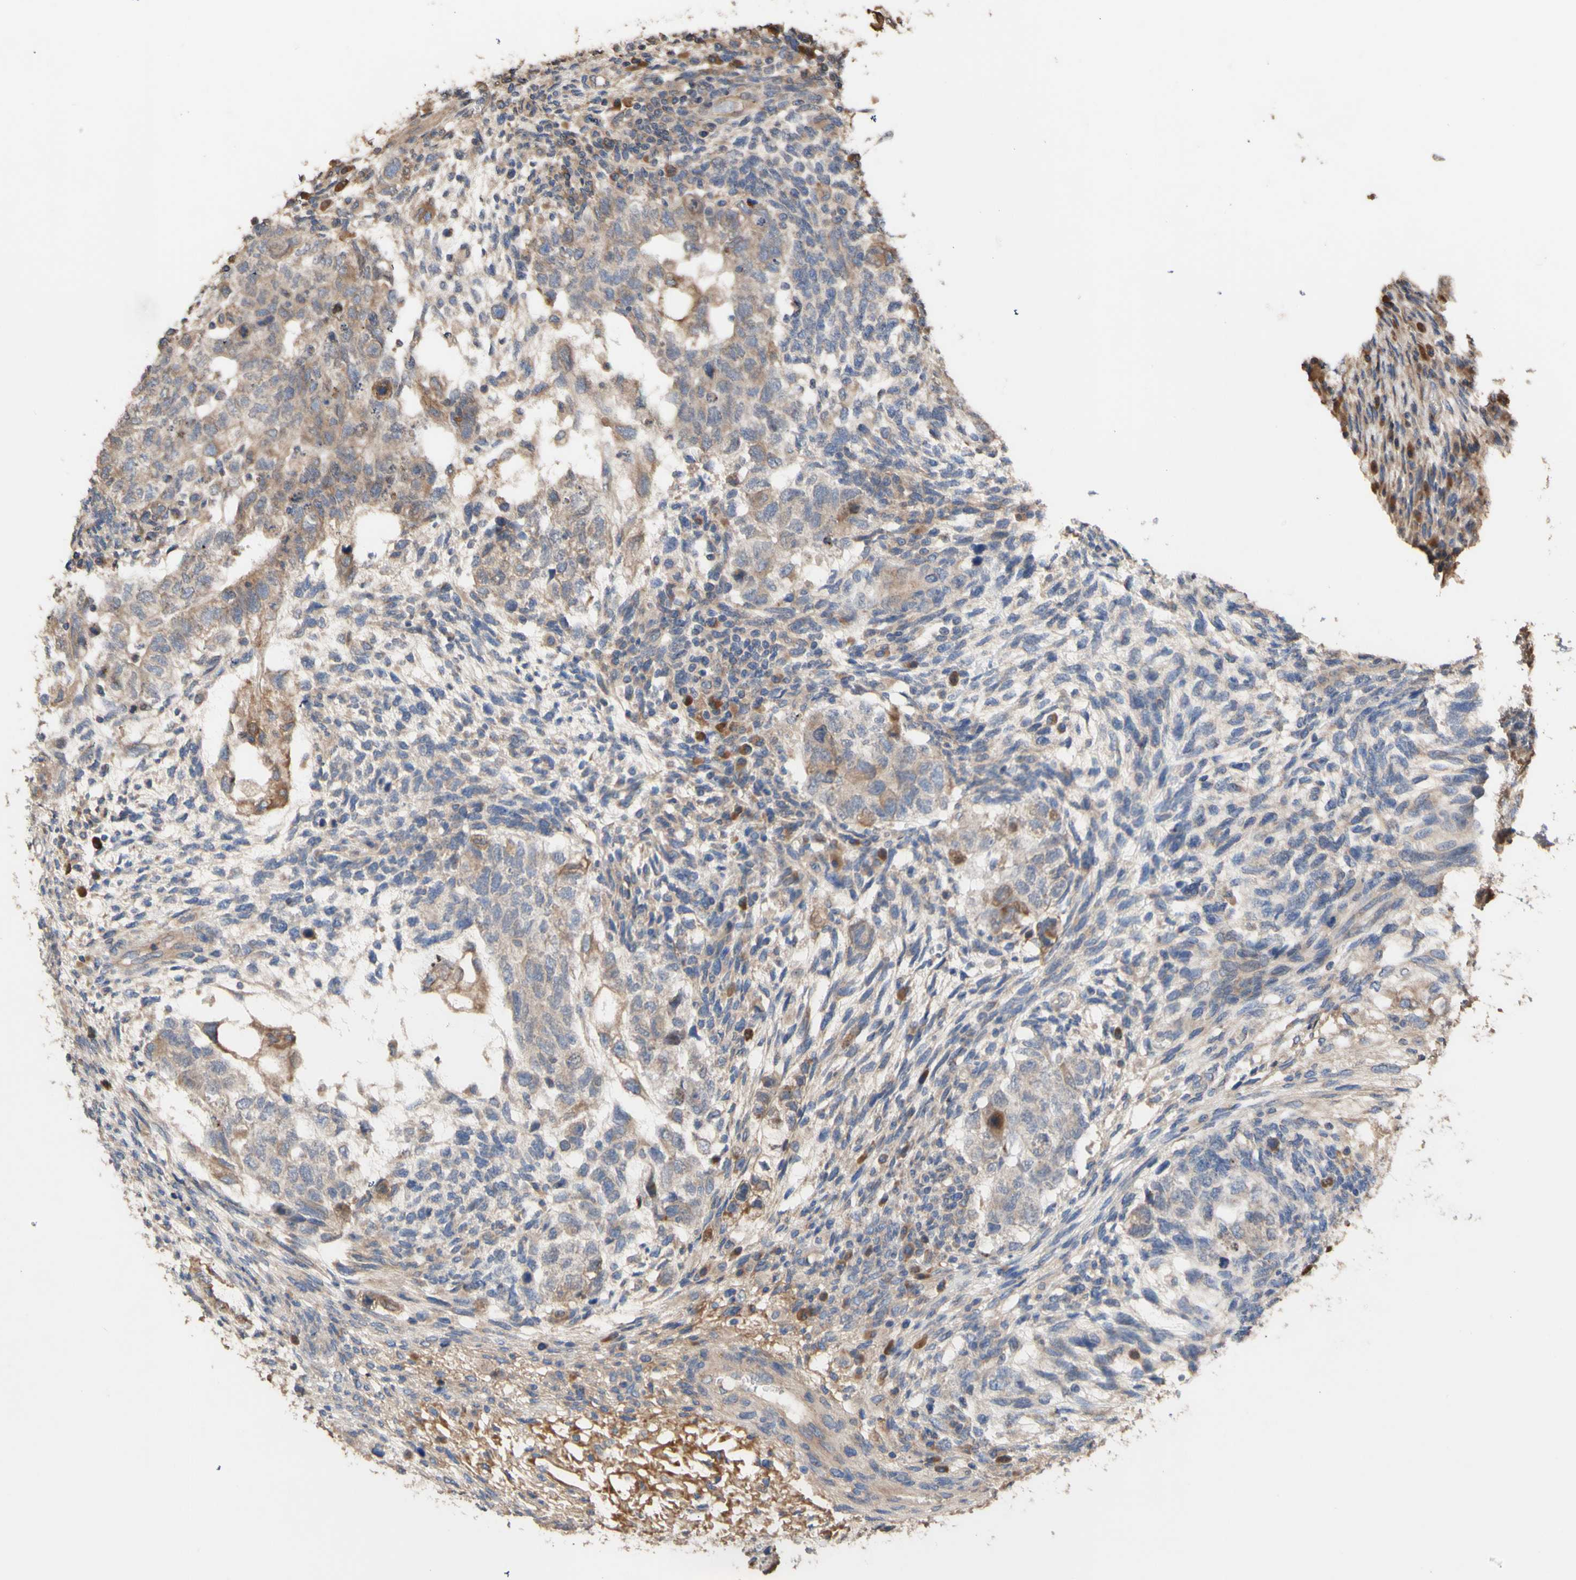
{"staining": {"intensity": "weak", "quantity": ">75%", "location": "cytoplasmic/membranous"}, "tissue": "testis cancer", "cell_type": "Tumor cells", "image_type": "cancer", "snomed": [{"axis": "morphology", "description": "Normal tissue, NOS"}, {"axis": "morphology", "description": "Carcinoma, Embryonal, NOS"}, {"axis": "topography", "description": "Testis"}], "caption": "A brown stain highlights weak cytoplasmic/membranous staining of a protein in human testis cancer tumor cells.", "gene": "NECTIN3", "patient": {"sex": "male", "age": 36}}